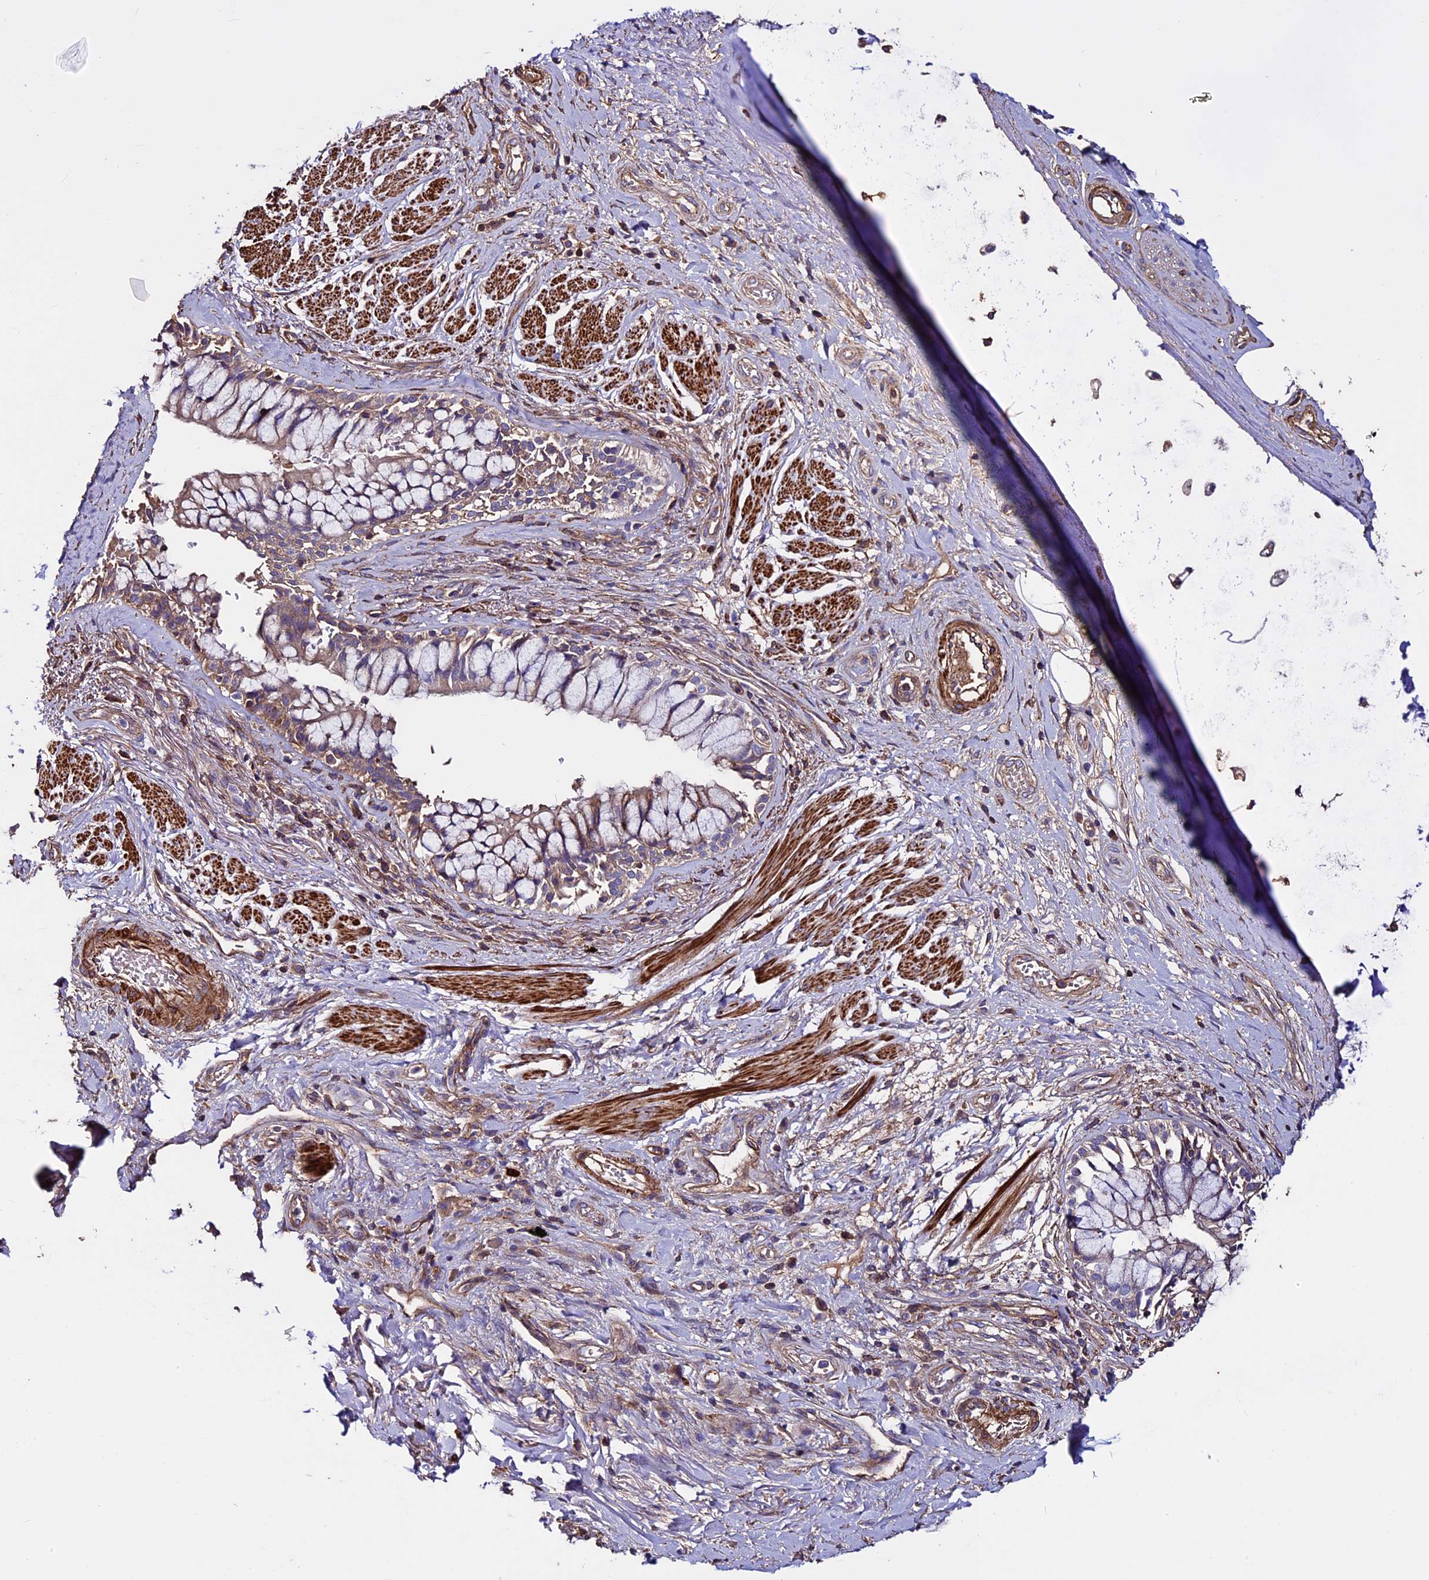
{"staining": {"intensity": "moderate", "quantity": ">75%", "location": "cytoplasmic/membranous"}, "tissue": "soft tissue", "cell_type": "Chondrocytes", "image_type": "normal", "snomed": [{"axis": "morphology", "description": "Normal tissue, NOS"}, {"axis": "morphology", "description": "Squamous cell carcinoma, NOS"}, {"axis": "topography", "description": "Bronchus"}, {"axis": "topography", "description": "Lung"}], "caption": "Soft tissue stained with a brown dye shows moderate cytoplasmic/membranous positive expression in about >75% of chondrocytes.", "gene": "EVA1B", "patient": {"sex": "male", "age": 64}}